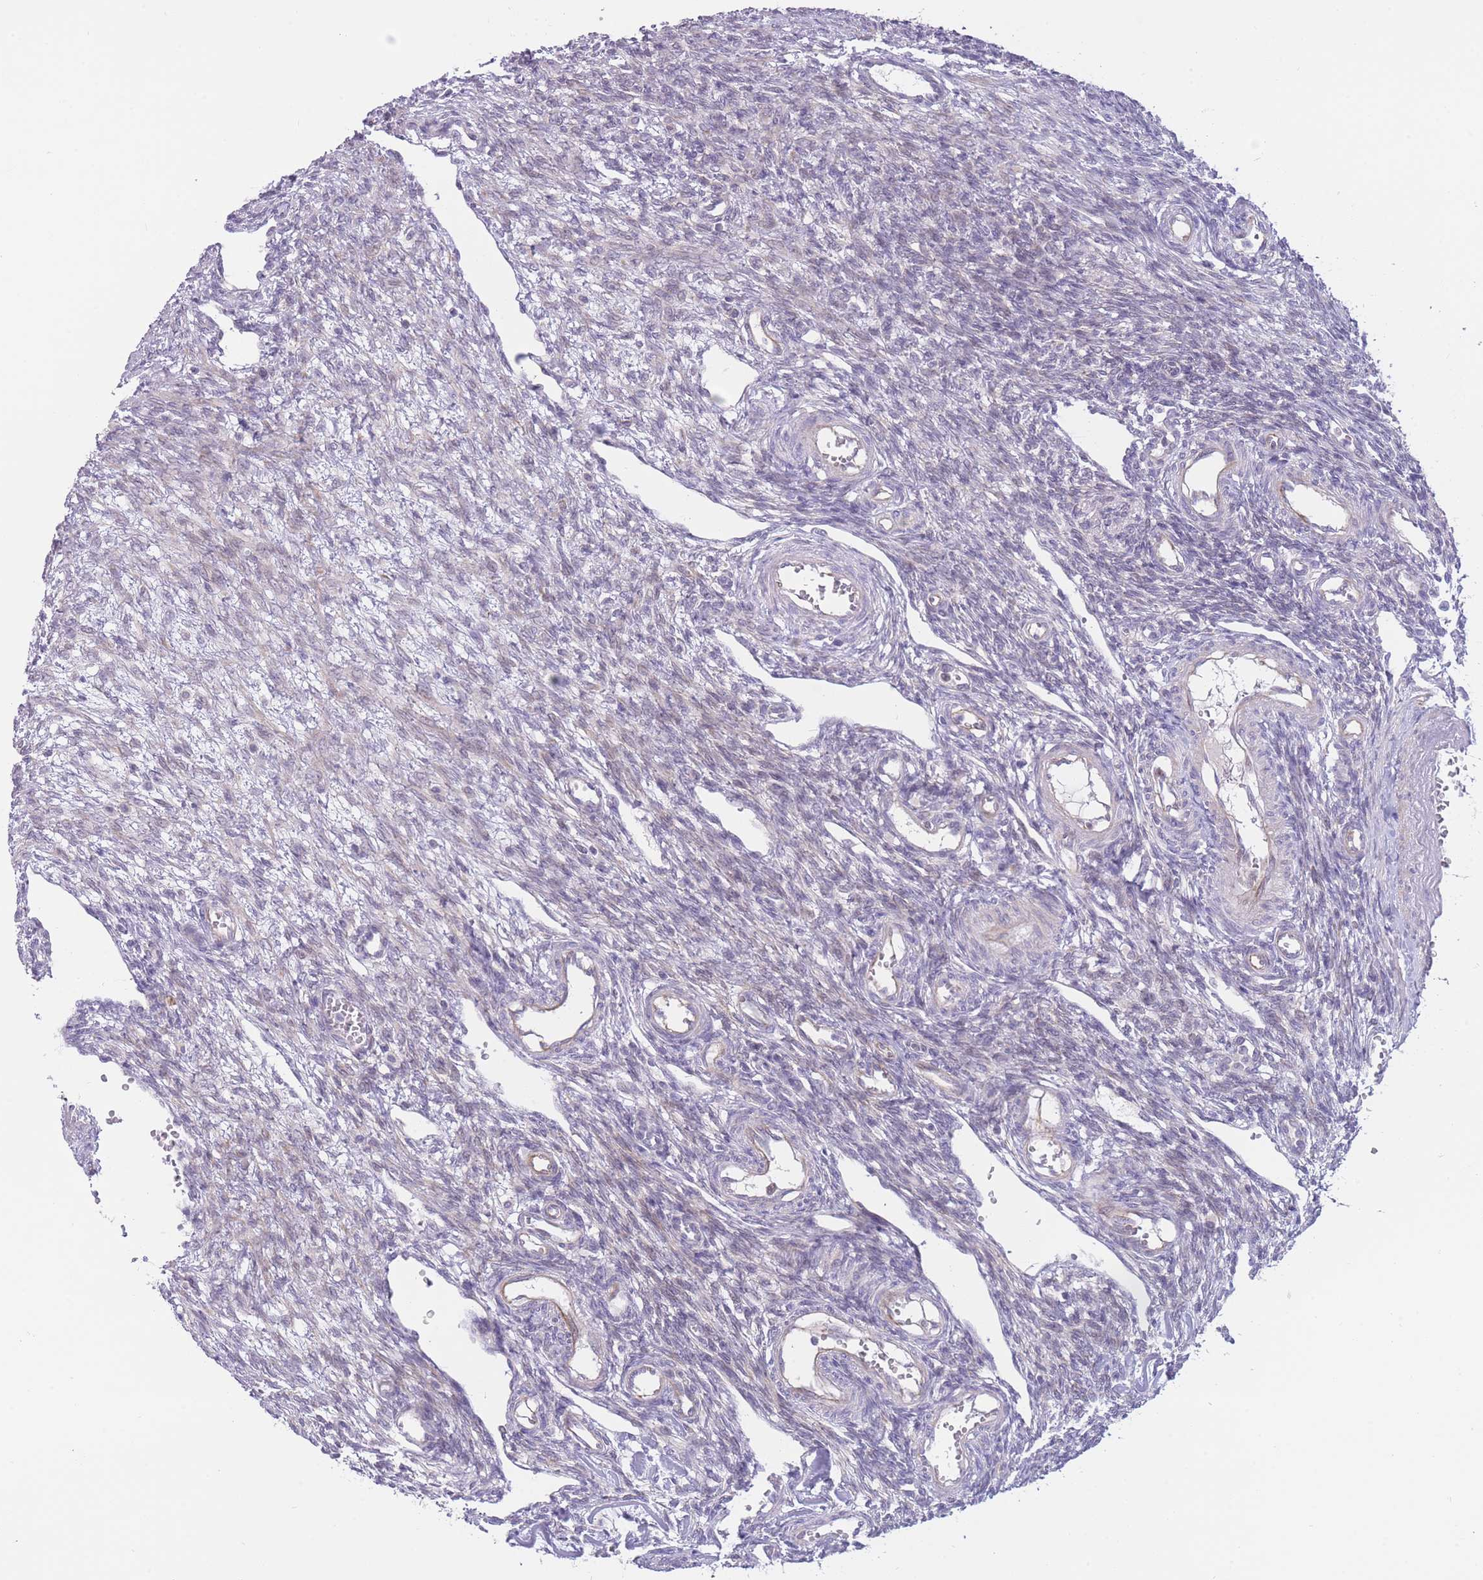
{"staining": {"intensity": "negative", "quantity": "none", "location": "none"}, "tissue": "ovary", "cell_type": "Follicle cells", "image_type": "normal", "snomed": [{"axis": "morphology", "description": "Normal tissue, NOS"}, {"axis": "morphology", "description": "Cyst, NOS"}, {"axis": "topography", "description": "Ovary"}], "caption": "Ovary stained for a protein using IHC exhibits no expression follicle cells.", "gene": "MCIDAS", "patient": {"sex": "female", "age": 33}}